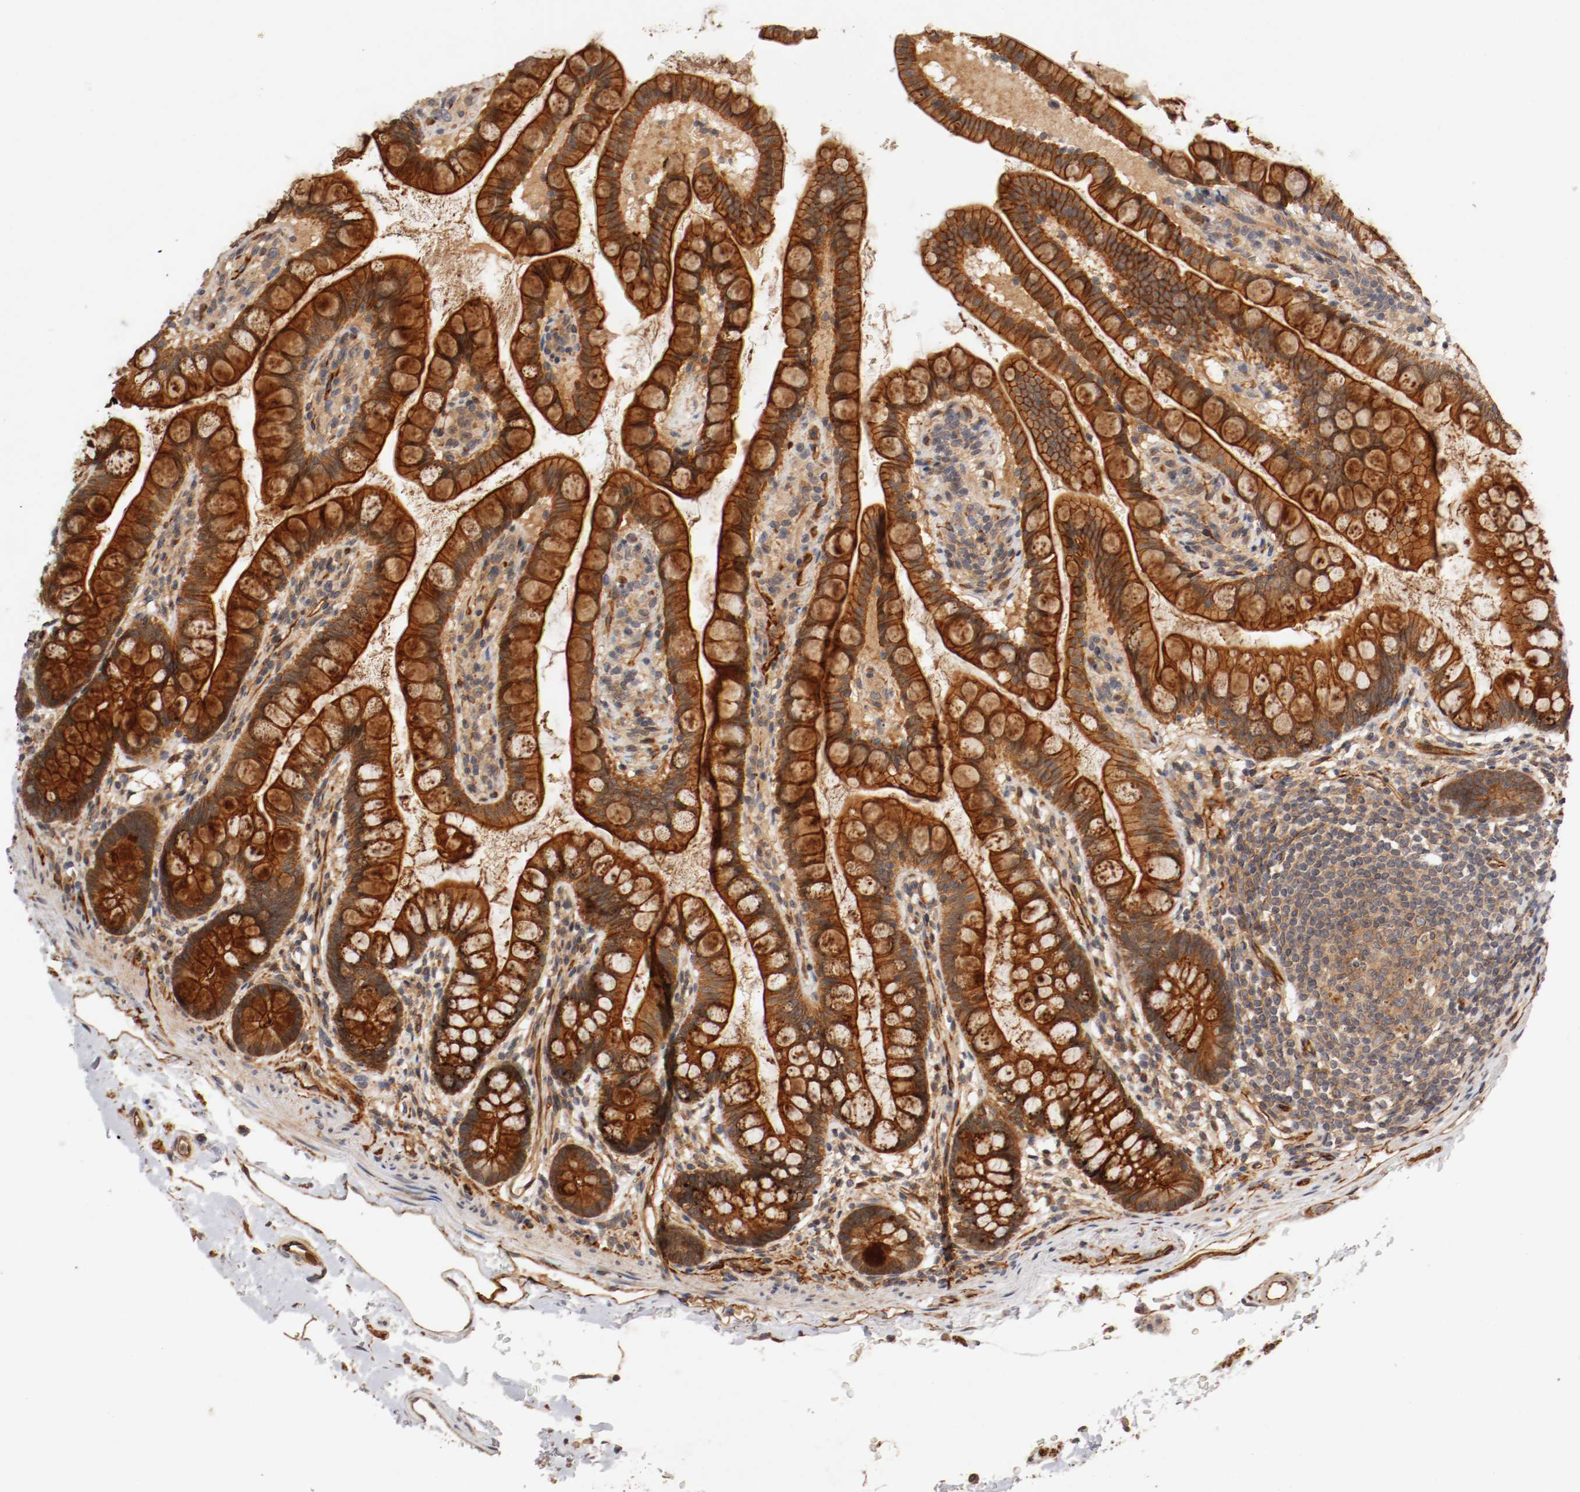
{"staining": {"intensity": "strong", "quantity": ">75%", "location": "cytoplasmic/membranous"}, "tissue": "small intestine", "cell_type": "Glandular cells", "image_type": "normal", "snomed": [{"axis": "morphology", "description": "Normal tissue, NOS"}, {"axis": "topography", "description": "Small intestine"}], "caption": "Normal small intestine was stained to show a protein in brown. There is high levels of strong cytoplasmic/membranous positivity in about >75% of glandular cells.", "gene": "TYK2", "patient": {"sex": "female", "age": 58}}